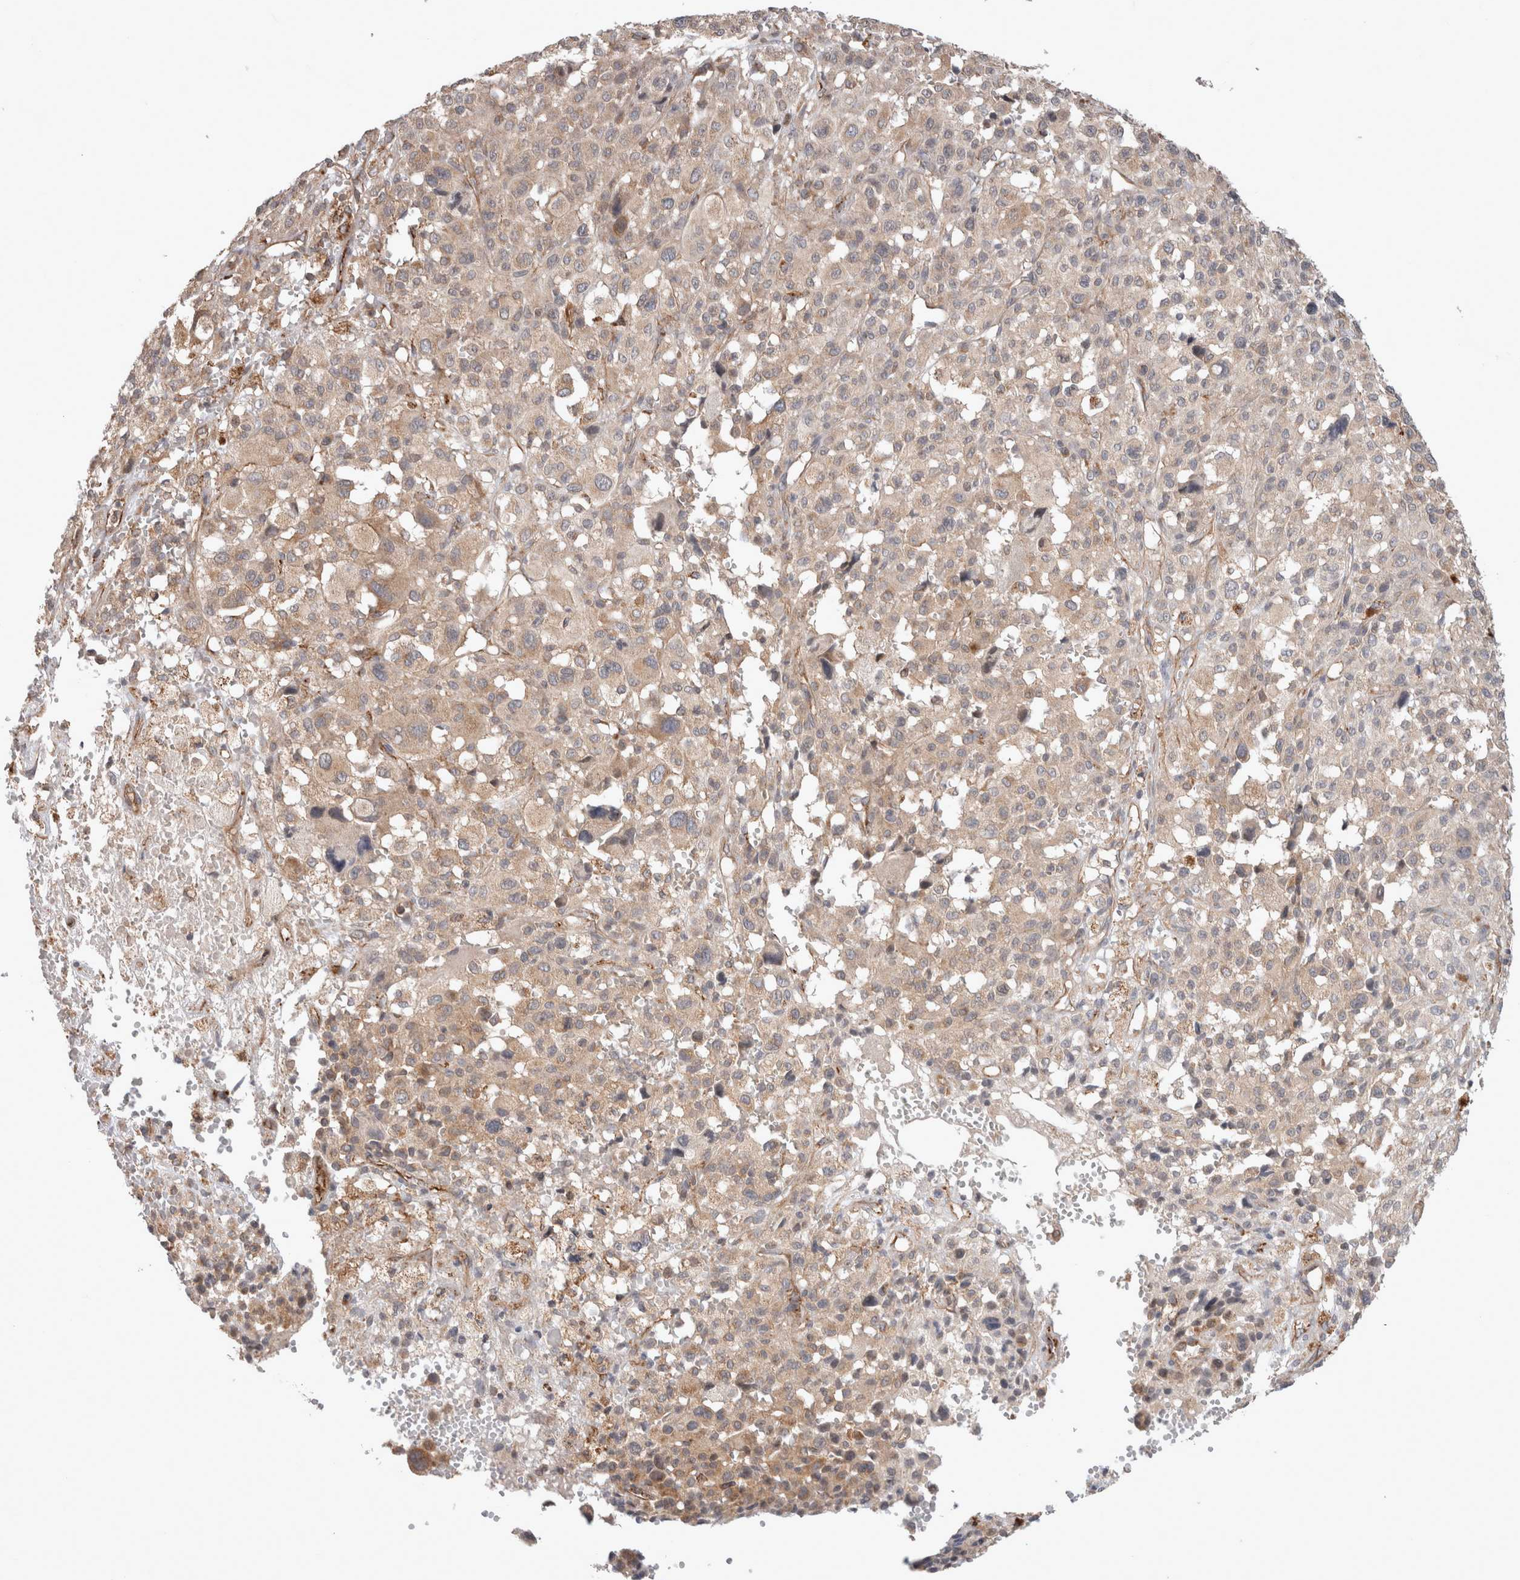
{"staining": {"intensity": "weak", "quantity": ">75%", "location": "cytoplasmic/membranous"}, "tissue": "melanoma", "cell_type": "Tumor cells", "image_type": "cancer", "snomed": [{"axis": "morphology", "description": "Malignant melanoma, Metastatic site"}, {"axis": "topography", "description": "Skin"}], "caption": "Immunohistochemistry of malignant melanoma (metastatic site) shows low levels of weak cytoplasmic/membranous expression in about >75% of tumor cells. The staining was performed using DAB to visualize the protein expression in brown, while the nuclei were stained in blue with hematoxylin (Magnification: 20x).", "gene": "HROB", "patient": {"sex": "female", "age": 74}}